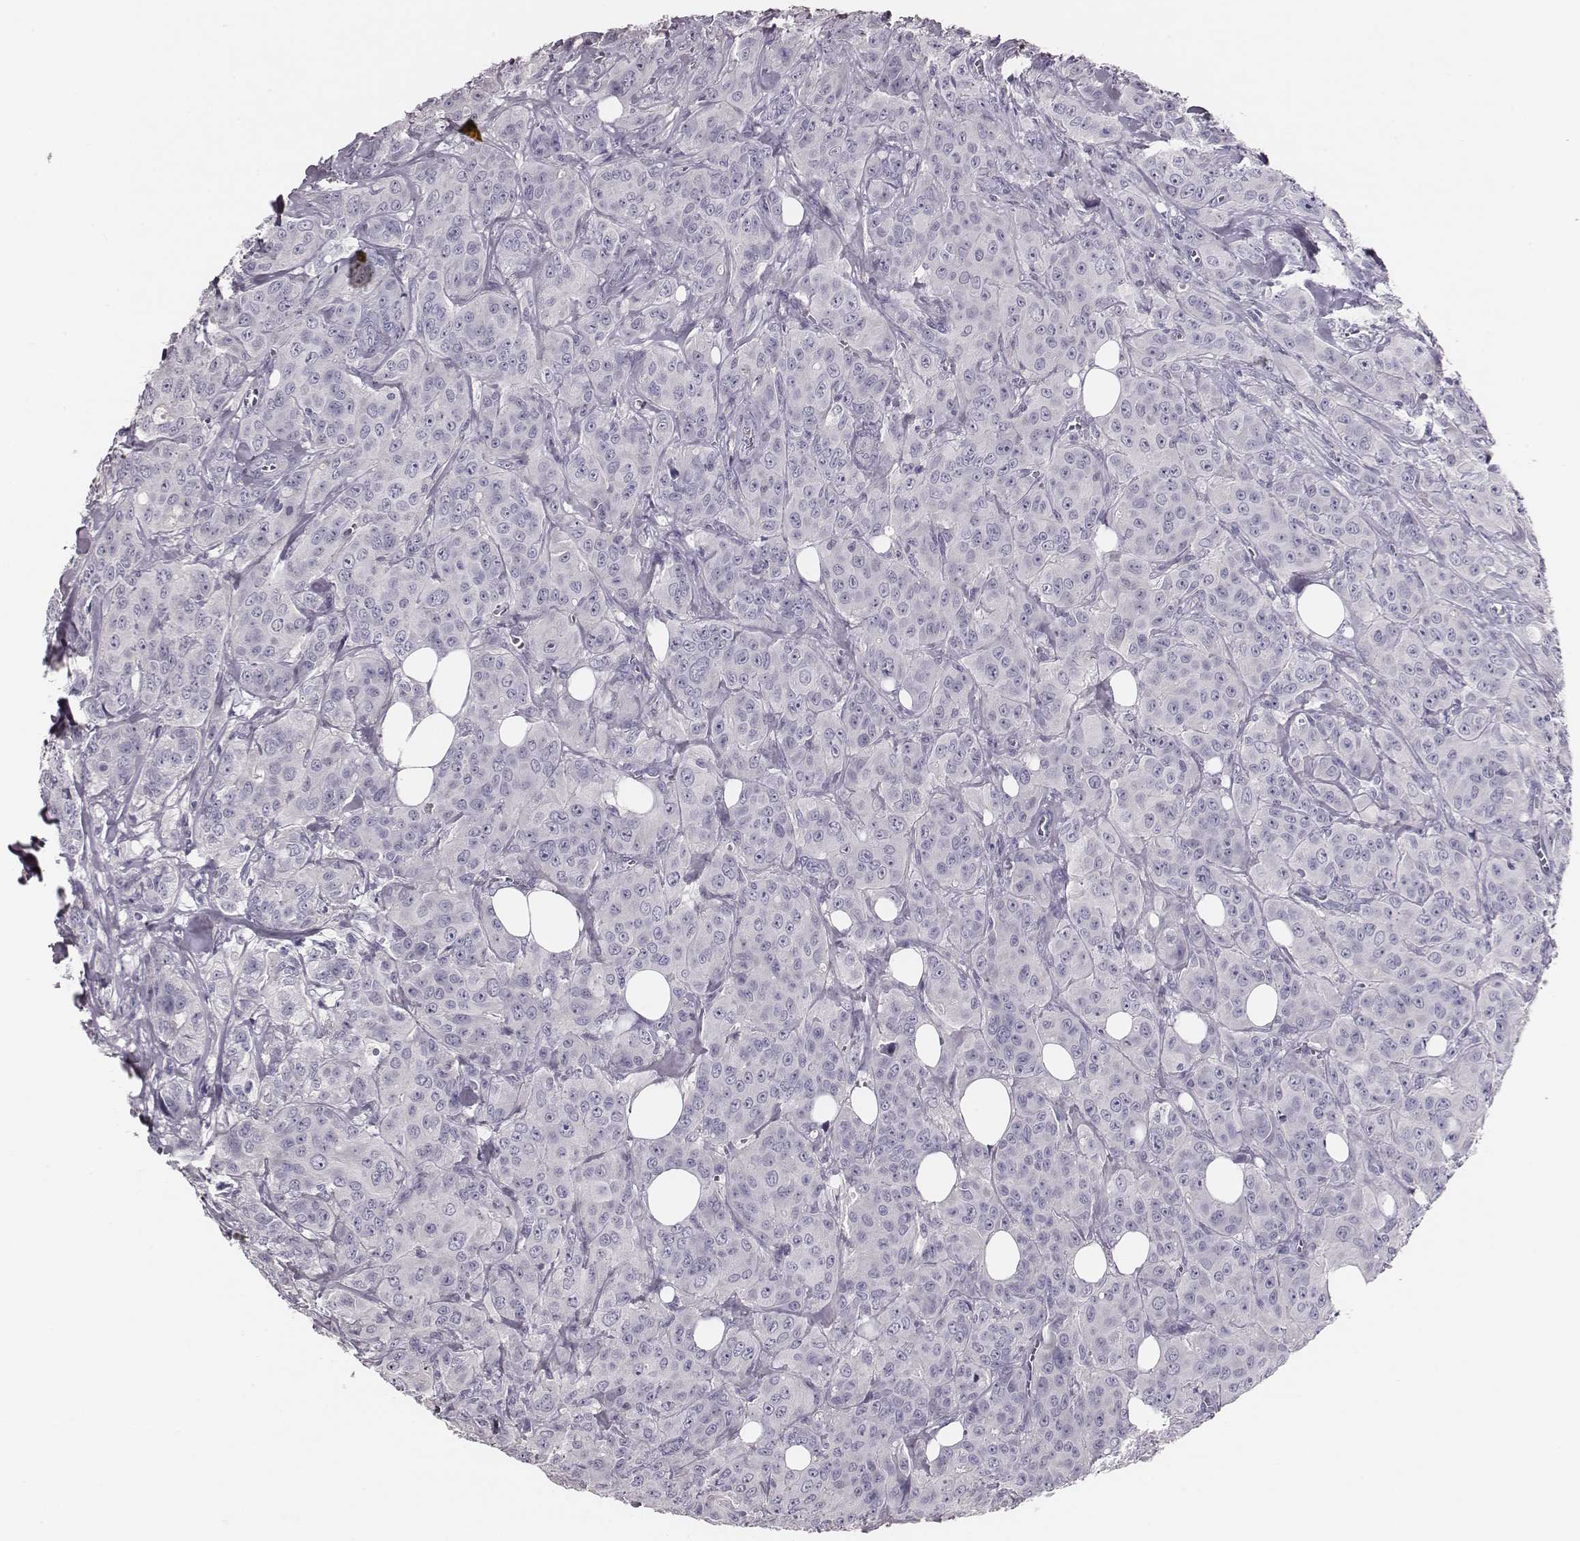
{"staining": {"intensity": "negative", "quantity": "none", "location": "none"}, "tissue": "breast cancer", "cell_type": "Tumor cells", "image_type": "cancer", "snomed": [{"axis": "morphology", "description": "Duct carcinoma"}, {"axis": "topography", "description": "Breast"}], "caption": "There is no significant staining in tumor cells of breast invasive ductal carcinoma.", "gene": "P2RY10", "patient": {"sex": "female", "age": 43}}